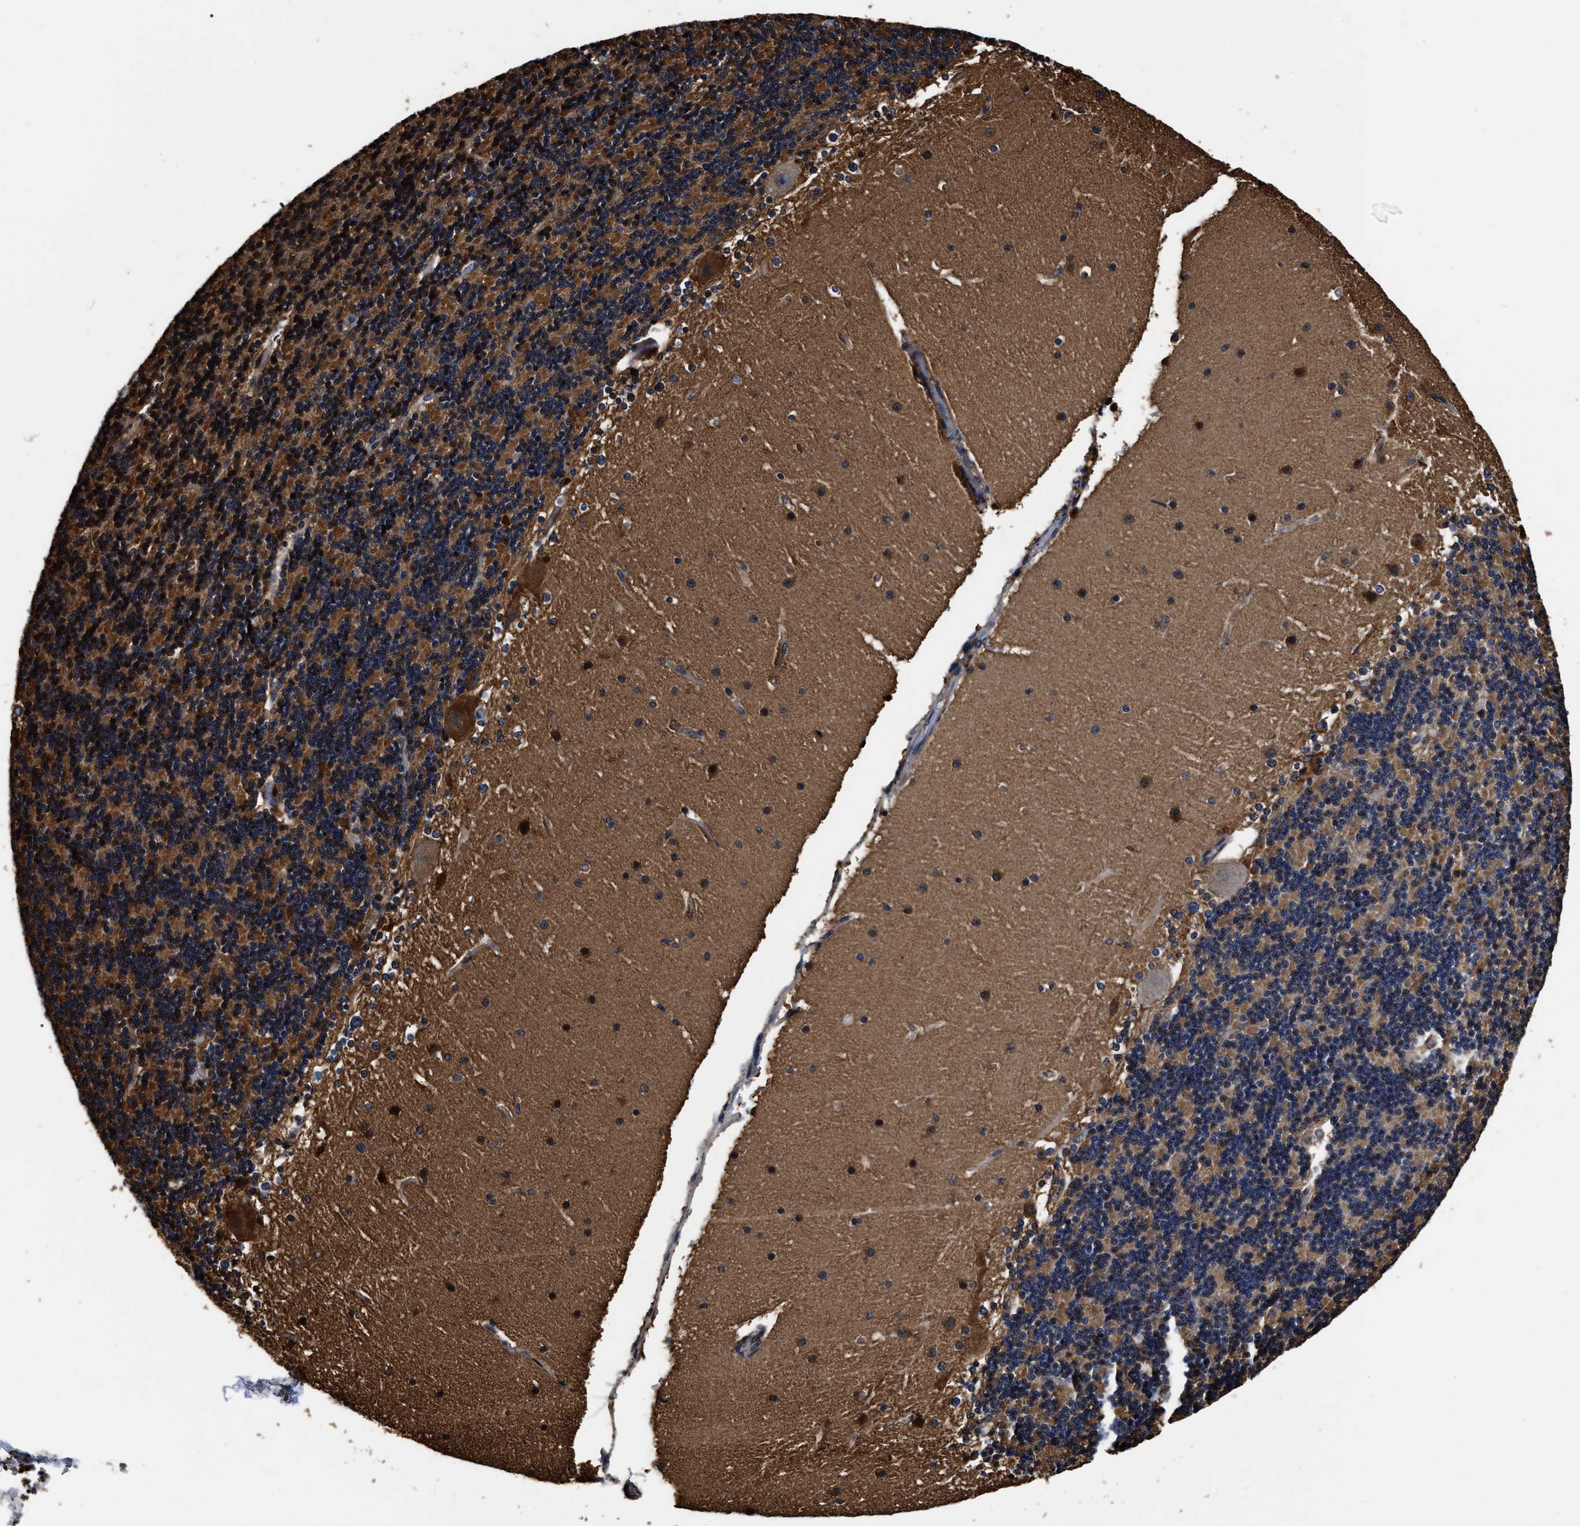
{"staining": {"intensity": "strong", "quantity": "25%-75%", "location": "cytoplasmic/membranous"}, "tissue": "cerebellum", "cell_type": "Cells in granular layer", "image_type": "normal", "snomed": [{"axis": "morphology", "description": "Normal tissue, NOS"}, {"axis": "topography", "description": "Cerebellum"}], "caption": "Cerebellum stained with DAB (3,3'-diaminobenzidine) immunohistochemistry demonstrates high levels of strong cytoplasmic/membranous positivity in about 25%-75% of cells in granular layer.", "gene": "ABCG8", "patient": {"sex": "female", "age": 19}}